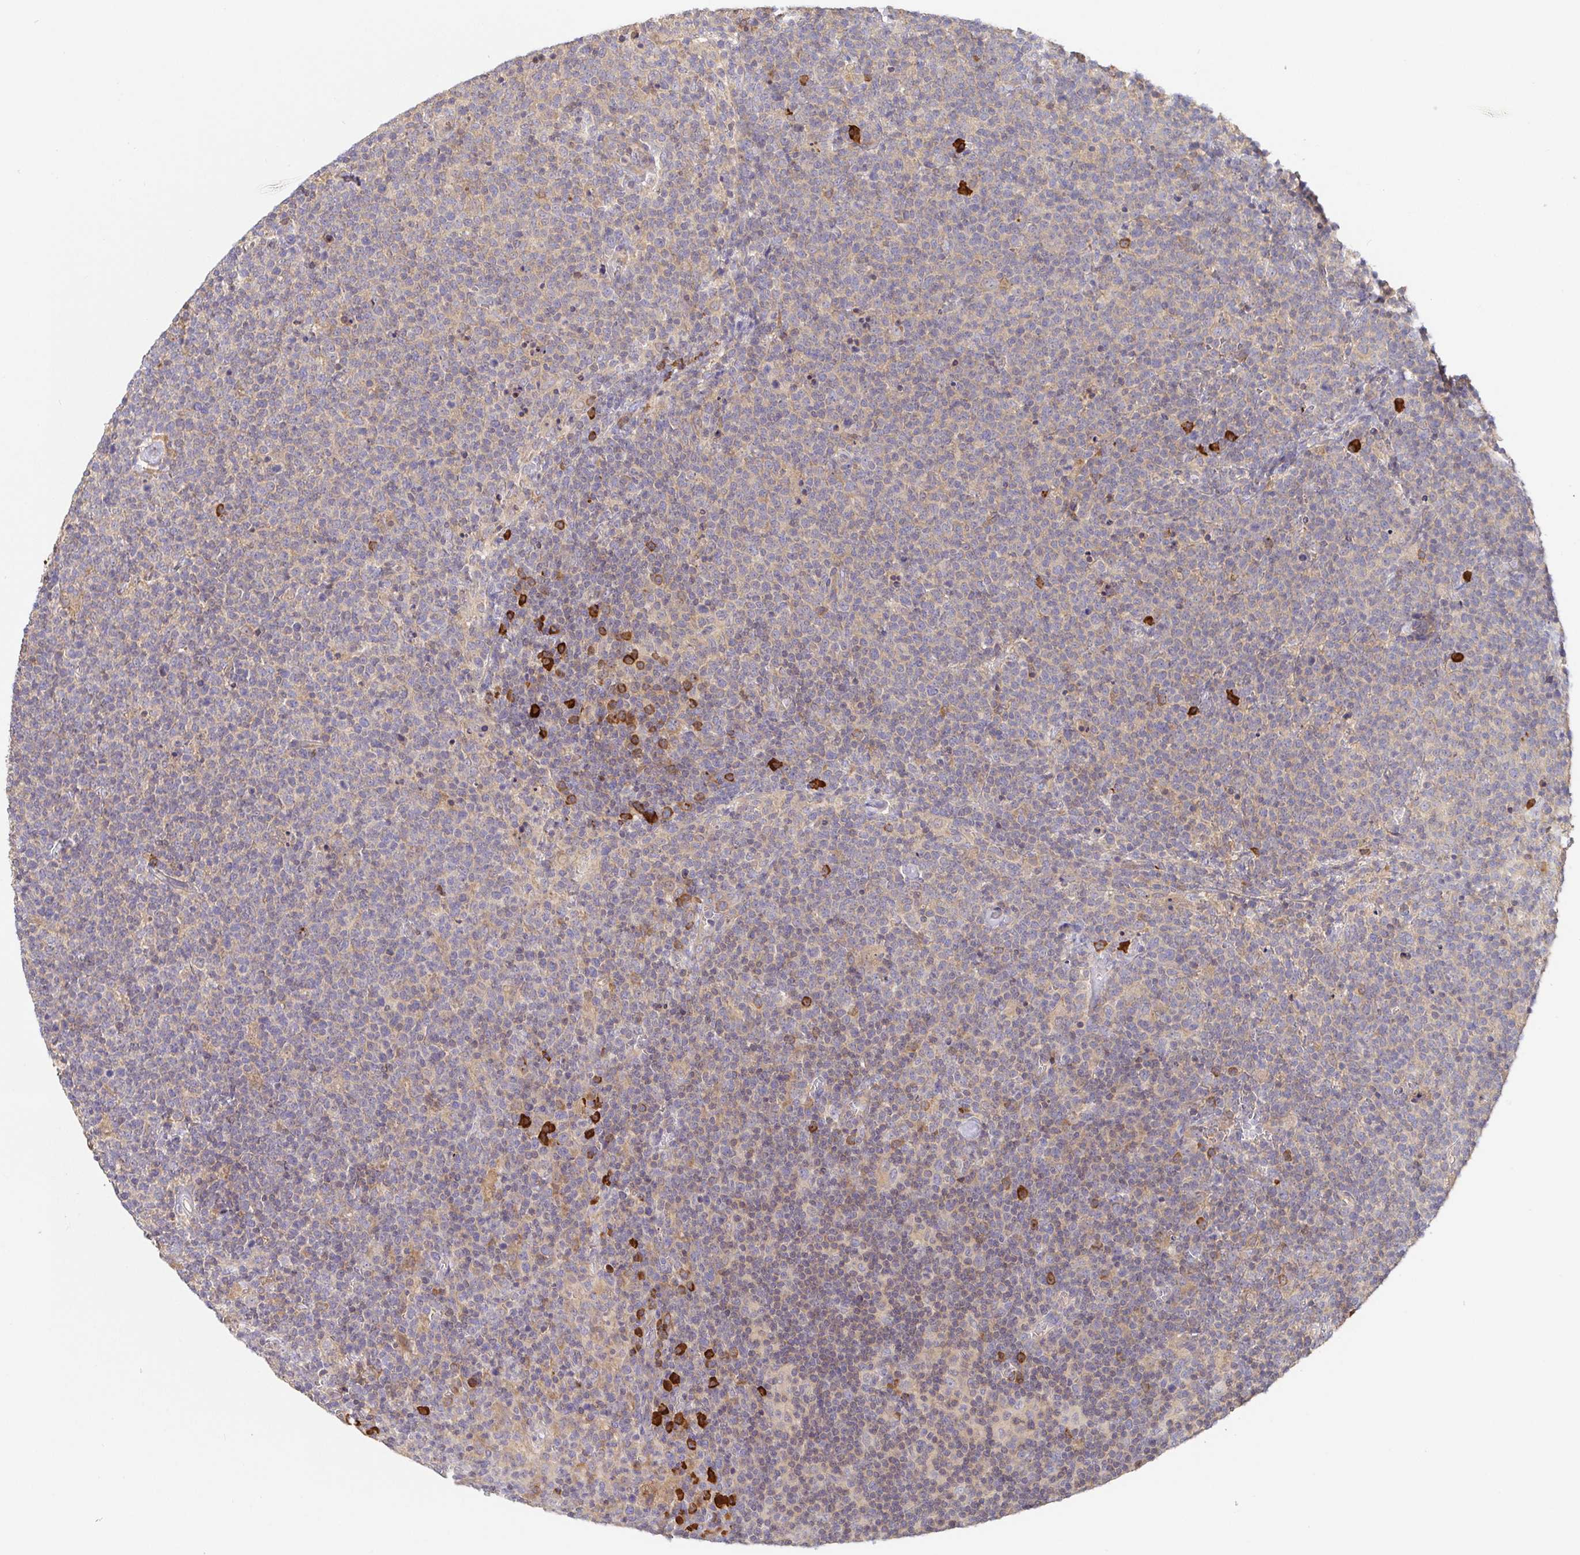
{"staining": {"intensity": "negative", "quantity": "none", "location": "none"}, "tissue": "lymphoma", "cell_type": "Tumor cells", "image_type": "cancer", "snomed": [{"axis": "morphology", "description": "Malignant lymphoma, non-Hodgkin's type, High grade"}, {"axis": "topography", "description": "Lymph node"}], "caption": "Tumor cells show no significant staining in malignant lymphoma, non-Hodgkin's type (high-grade).", "gene": "HAGH", "patient": {"sex": "male", "age": 61}}